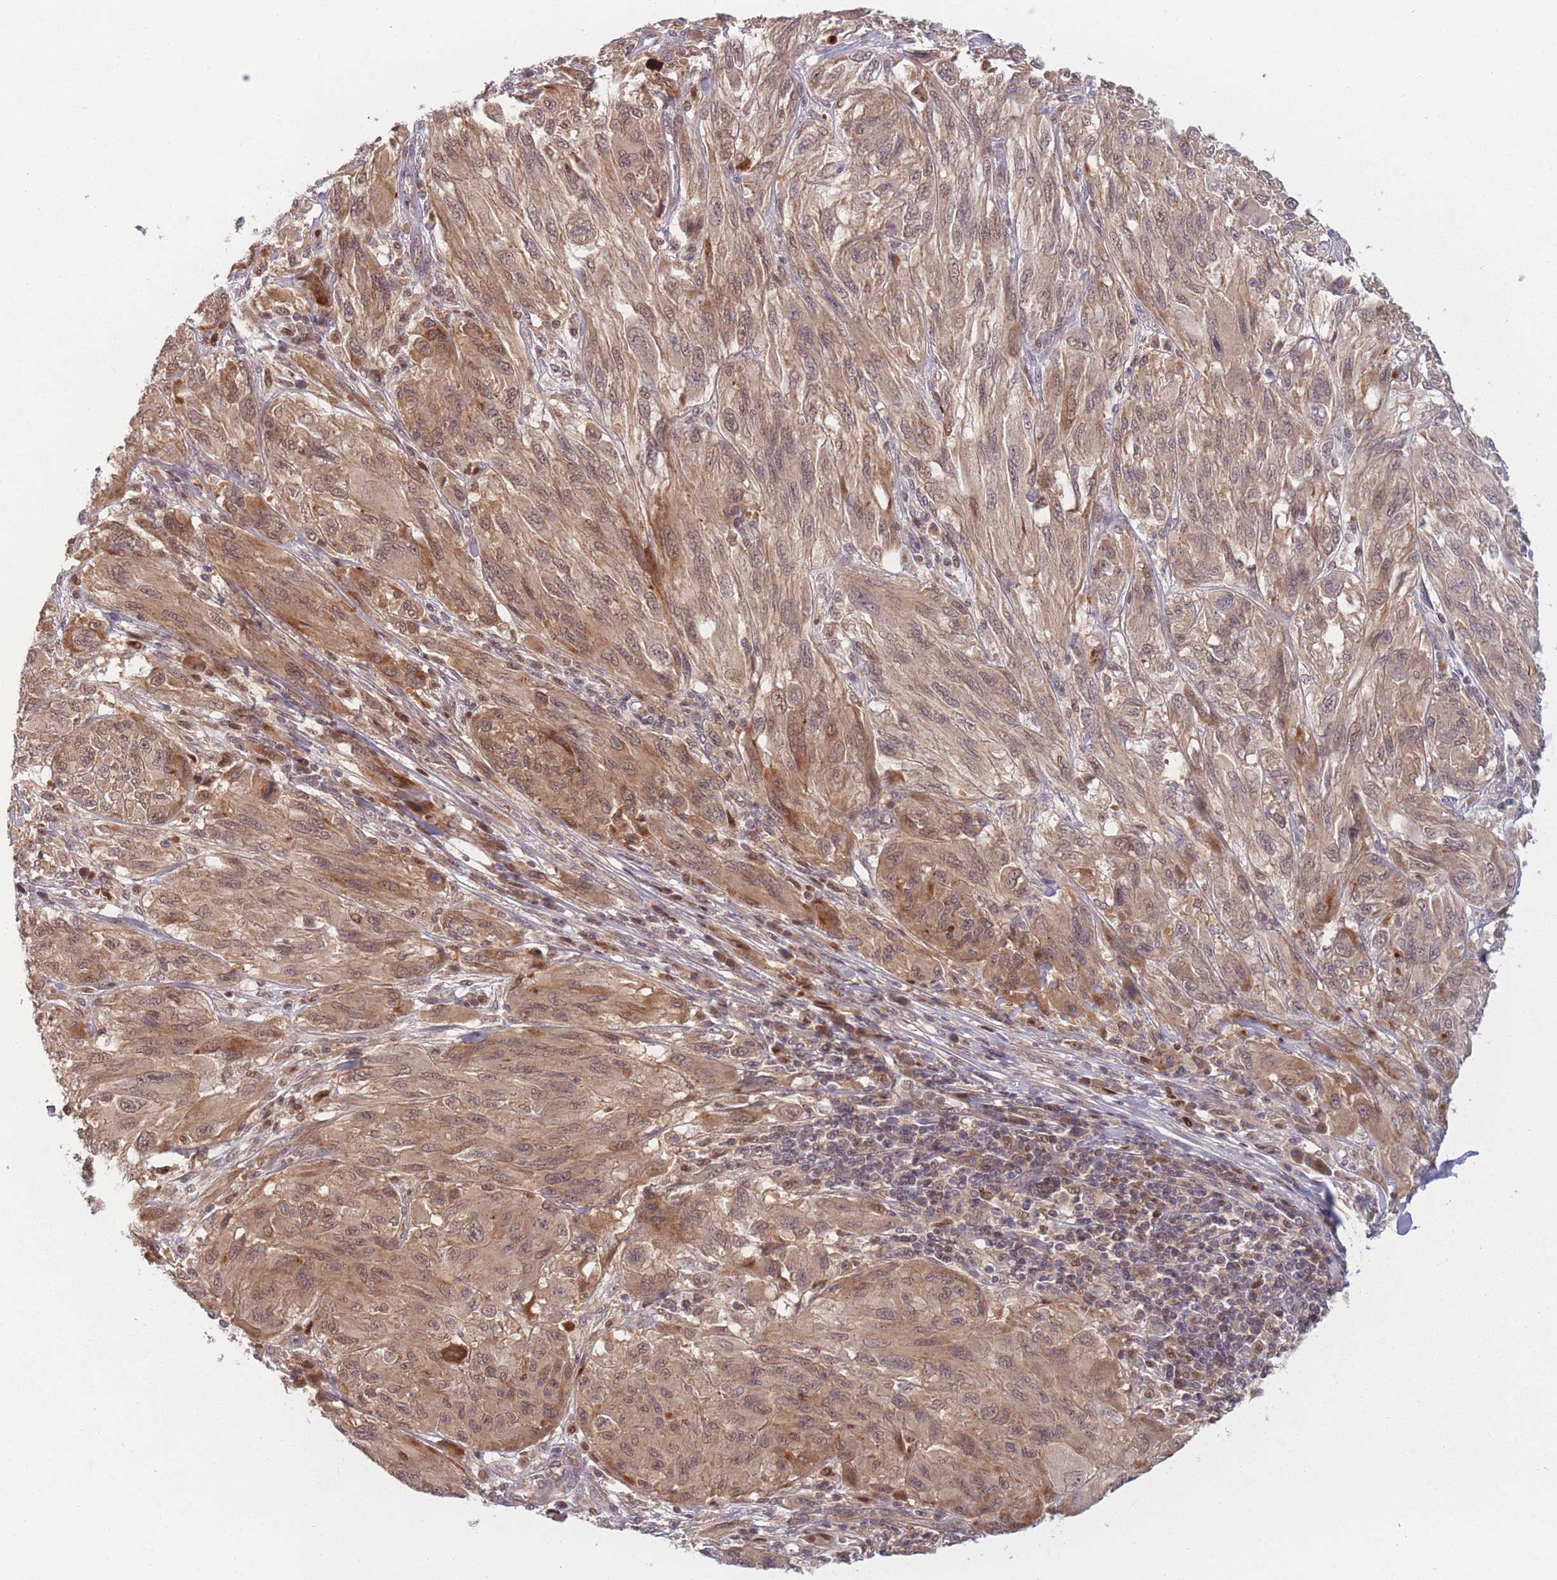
{"staining": {"intensity": "moderate", "quantity": ">75%", "location": "cytoplasmic/membranous,nuclear"}, "tissue": "melanoma", "cell_type": "Tumor cells", "image_type": "cancer", "snomed": [{"axis": "morphology", "description": "Malignant melanoma, NOS"}, {"axis": "topography", "description": "Skin"}], "caption": "Immunohistochemical staining of malignant melanoma shows medium levels of moderate cytoplasmic/membranous and nuclear protein staining in about >75% of tumor cells. (DAB = brown stain, brightfield microscopy at high magnification).", "gene": "FAM153A", "patient": {"sex": "female", "age": 91}}